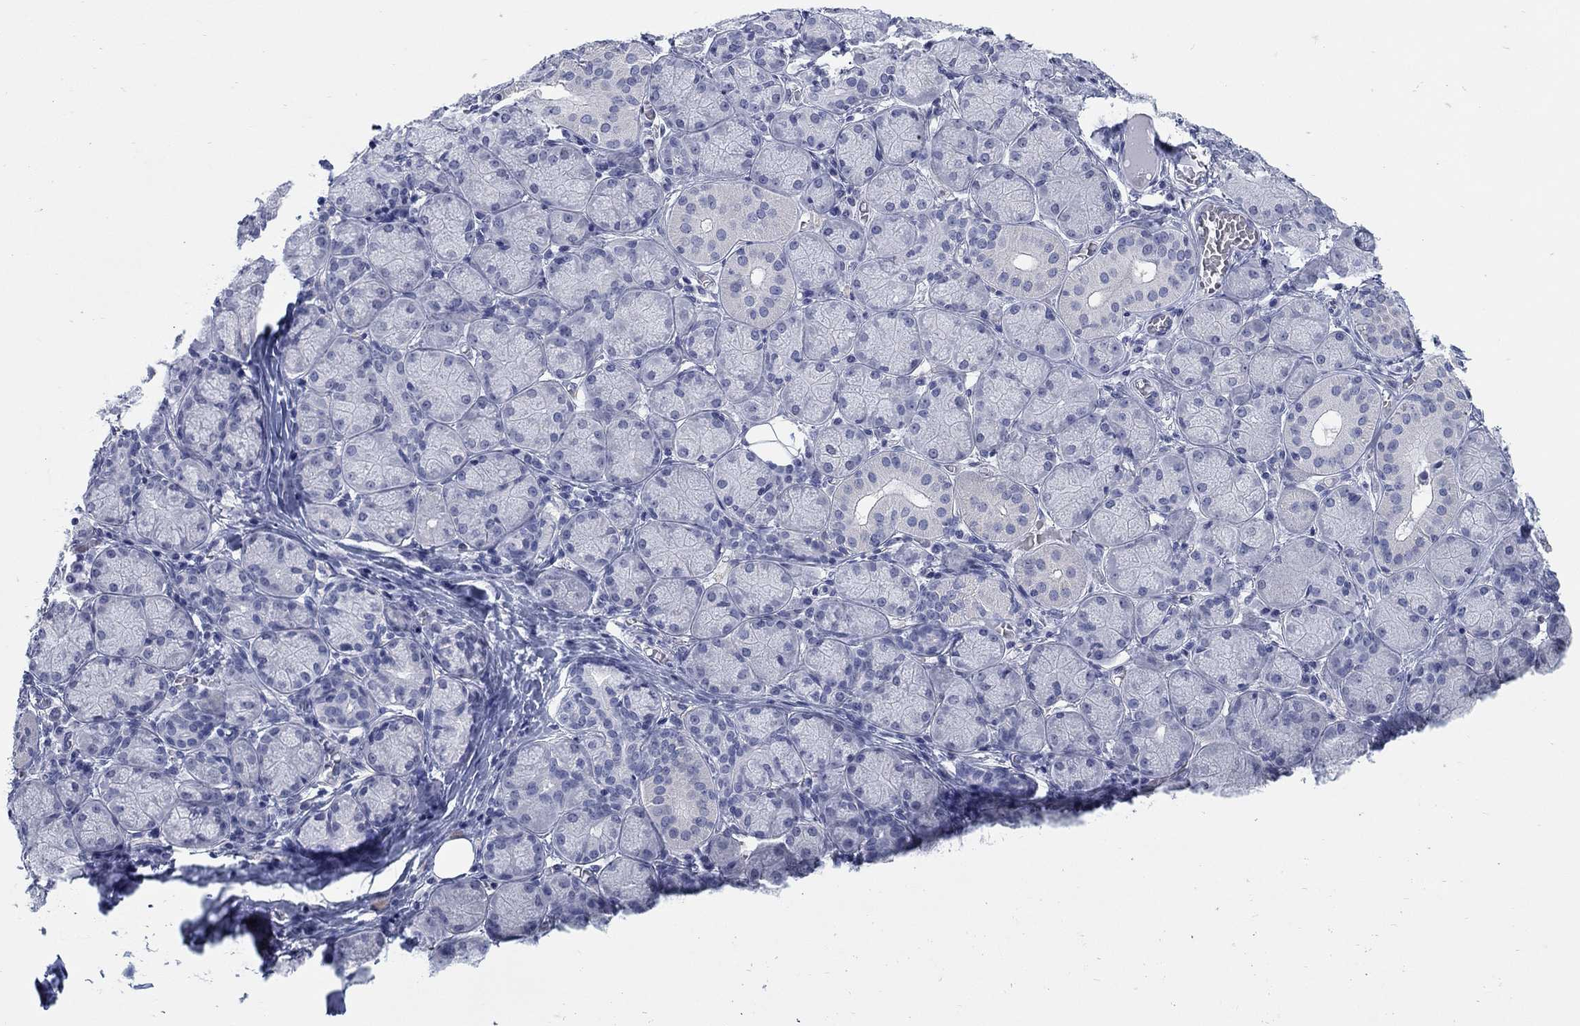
{"staining": {"intensity": "negative", "quantity": "none", "location": "none"}, "tissue": "salivary gland", "cell_type": "Glandular cells", "image_type": "normal", "snomed": [{"axis": "morphology", "description": "Normal tissue, NOS"}, {"axis": "topography", "description": "Salivary gland"}, {"axis": "topography", "description": "Peripheral nerve tissue"}], "caption": "This is an immunohistochemistry (IHC) photomicrograph of unremarkable salivary gland. There is no staining in glandular cells.", "gene": "ATP6V1G2", "patient": {"sex": "female", "age": 24}}